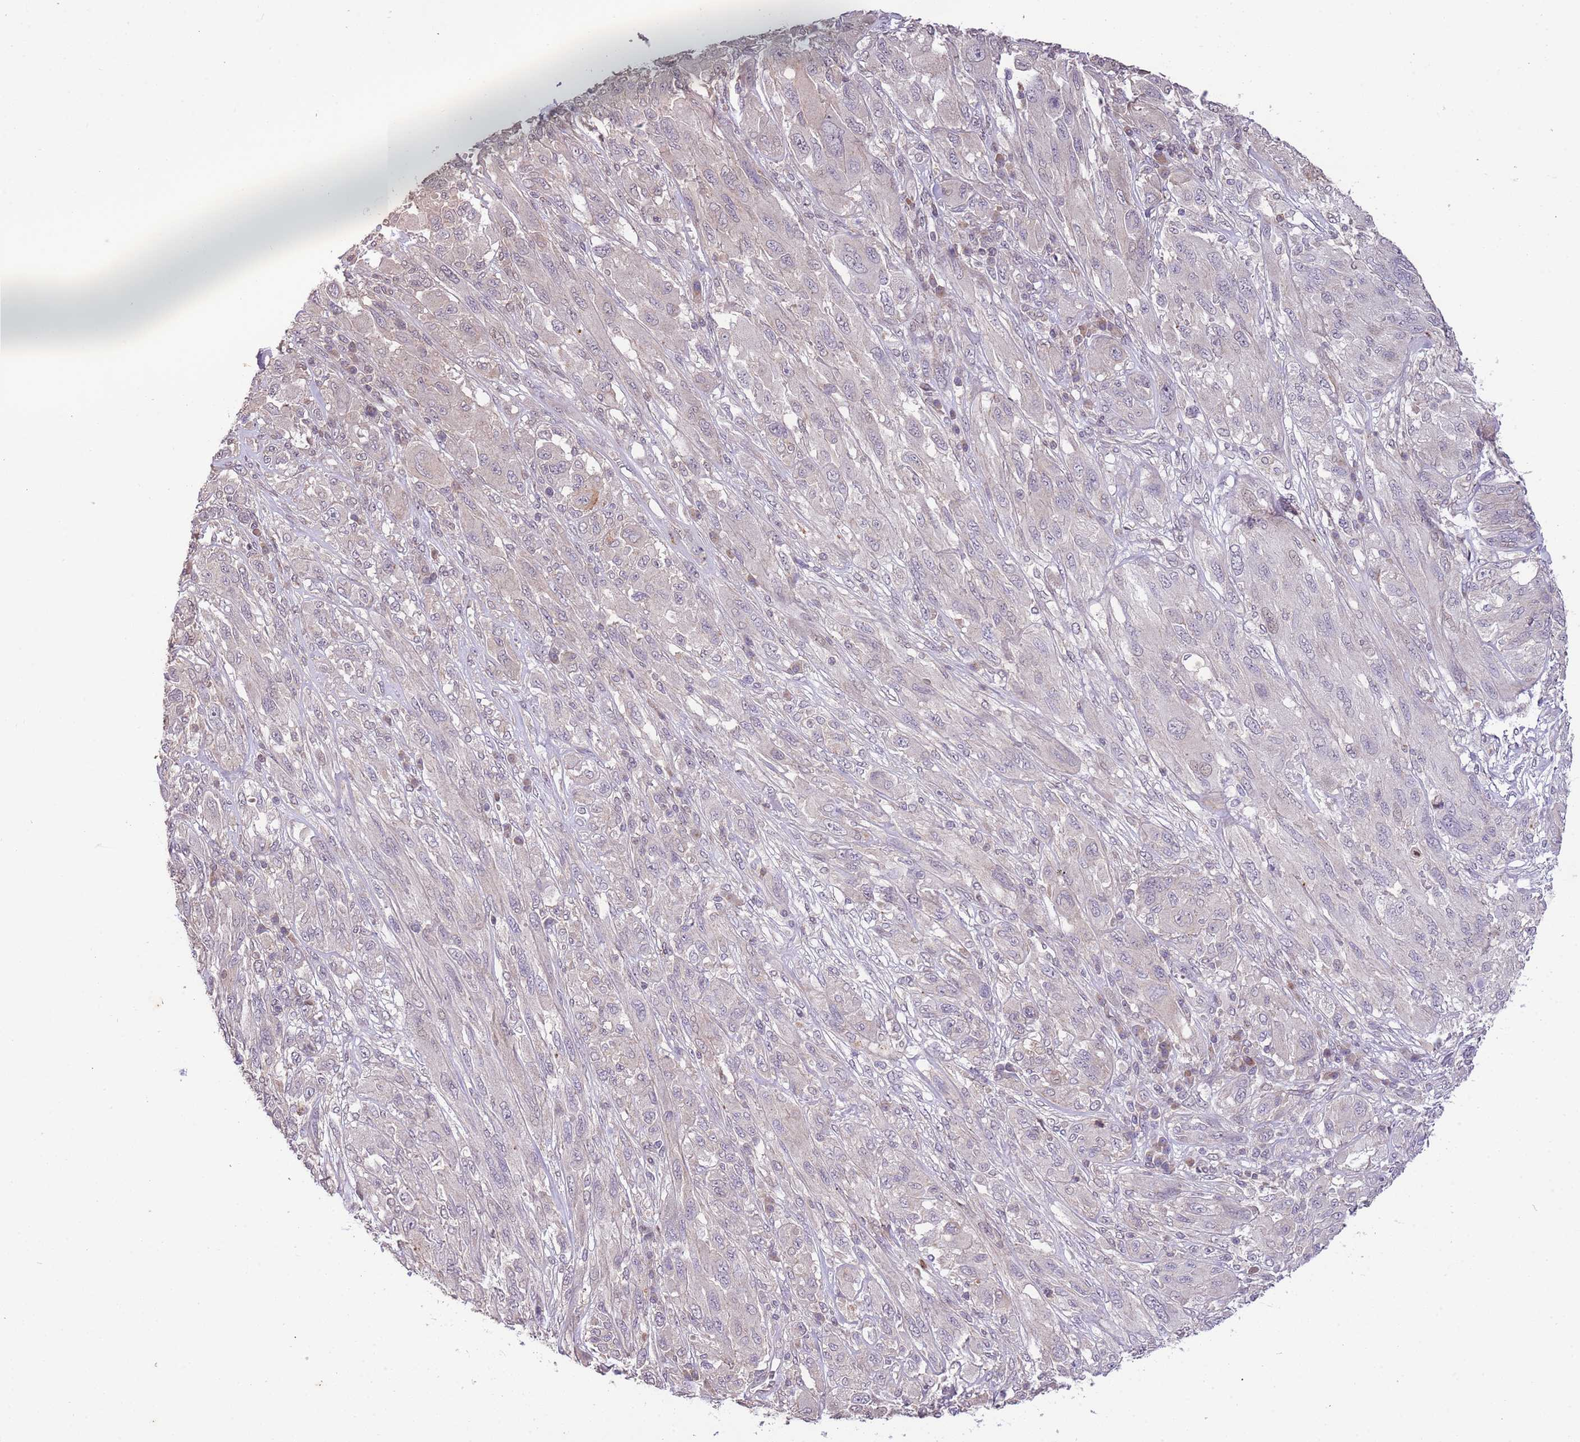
{"staining": {"intensity": "negative", "quantity": "none", "location": "none"}, "tissue": "melanoma", "cell_type": "Tumor cells", "image_type": "cancer", "snomed": [{"axis": "morphology", "description": "Malignant melanoma, NOS"}, {"axis": "topography", "description": "Skin"}], "caption": "IHC of human melanoma exhibits no staining in tumor cells. The staining is performed using DAB brown chromogen with nuclei counter-stained in using hematoxylin.", "gene": "SLC16A4", "patient": {"sex": "female", "age": 91}}